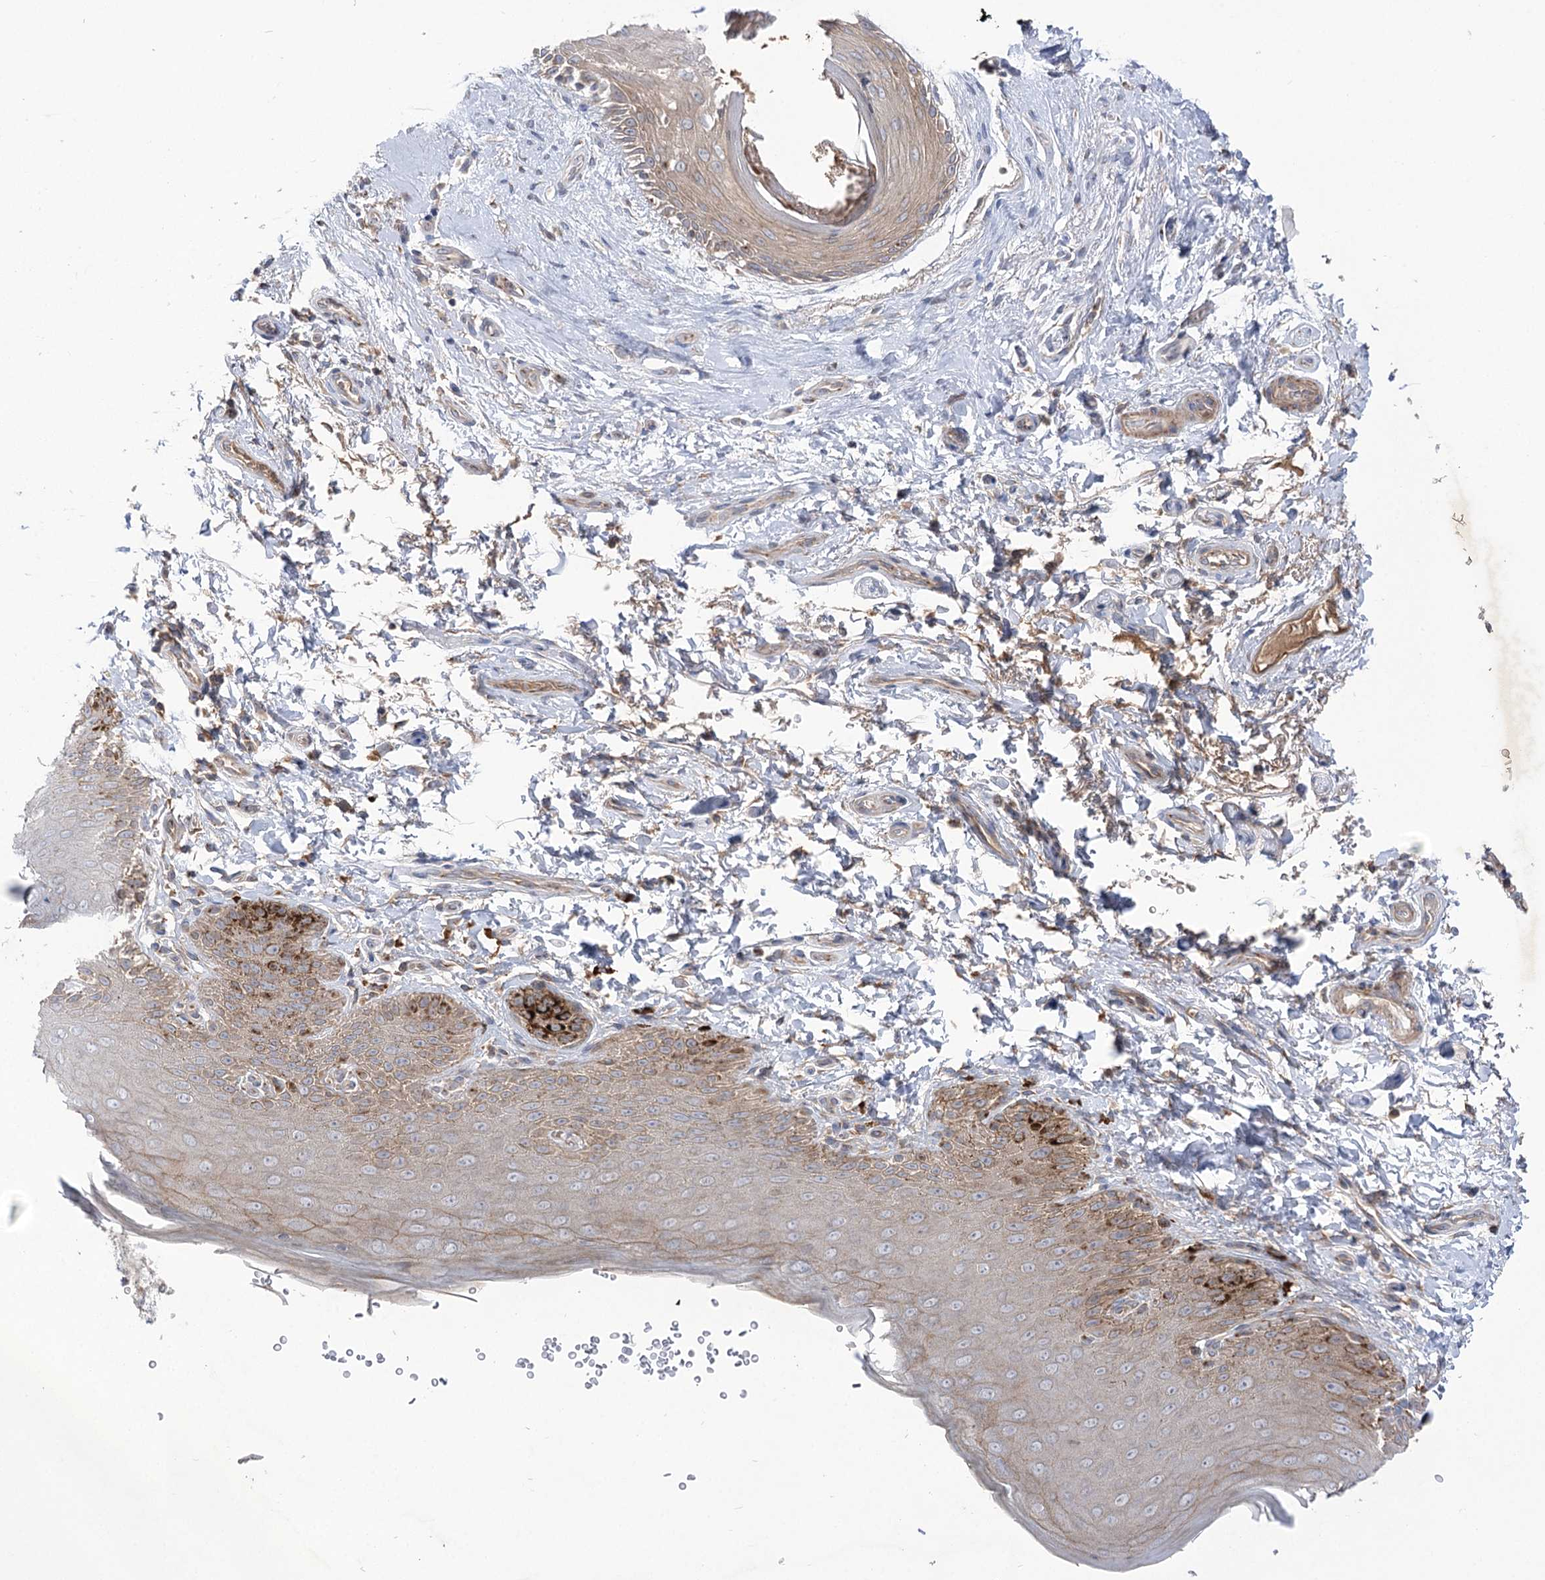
{"staining": {"intensity": "moderate", "quantity": ">75%", "location": "cytoplasmic/membranous"}, "tissue": "skin", "cell_type": "Epidermal cells", "image_type": "normal", "snomed": [{"axis": "morphology", "description": "Normal tissue, NOS"}, {"axis": "topography", "description": "Anal"}], "caption": "The image displays staining of normal skin, revealing moderate cytoplasmic/membranous protein positivity (brown color) within epidermal cells.", "gene": "GBF1", "patient": {"sex": "male", "age": 44}}